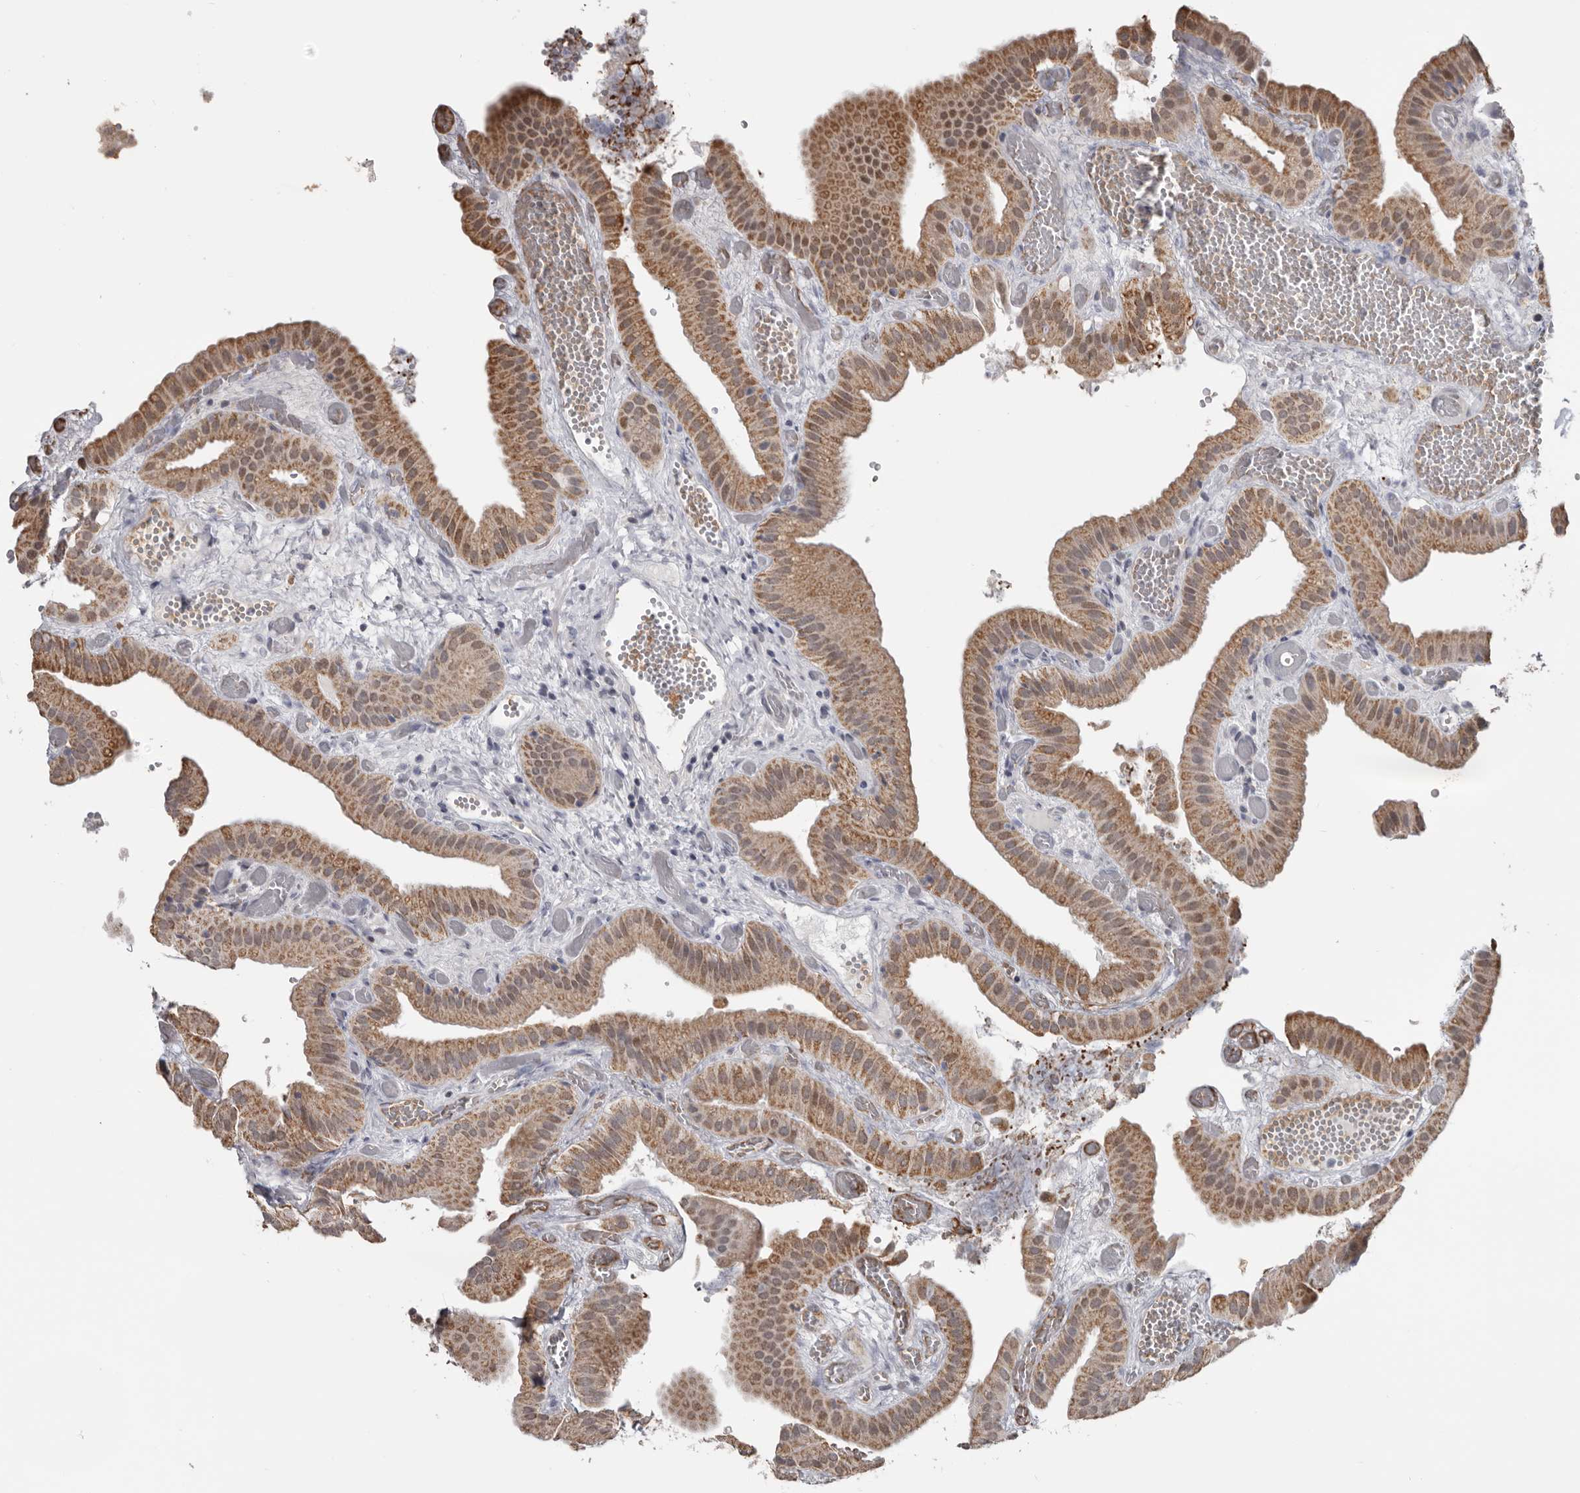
{"staining": {"intensity": "moderate", "quantity": ">75%", "location": "cytoplasmic/membranous,nuclear"}, "tissue": "gallbladder", "cell_type": "Glandular cells", "image_type": "normal", "snomed": [{"axis": "morphology", "description": "Normal tissue, NOS"}, {"axis": "topography", "description": "Gallbladder"}], "caption": "Gallbladder stained with DAB IHC reveals medium levels of moderate cytoplasmic/membranous,nuclear staining in approximately >75% of glandular cells.", "gene": "MOGAT2", "patient": {"sex": "female", "age": 64}}